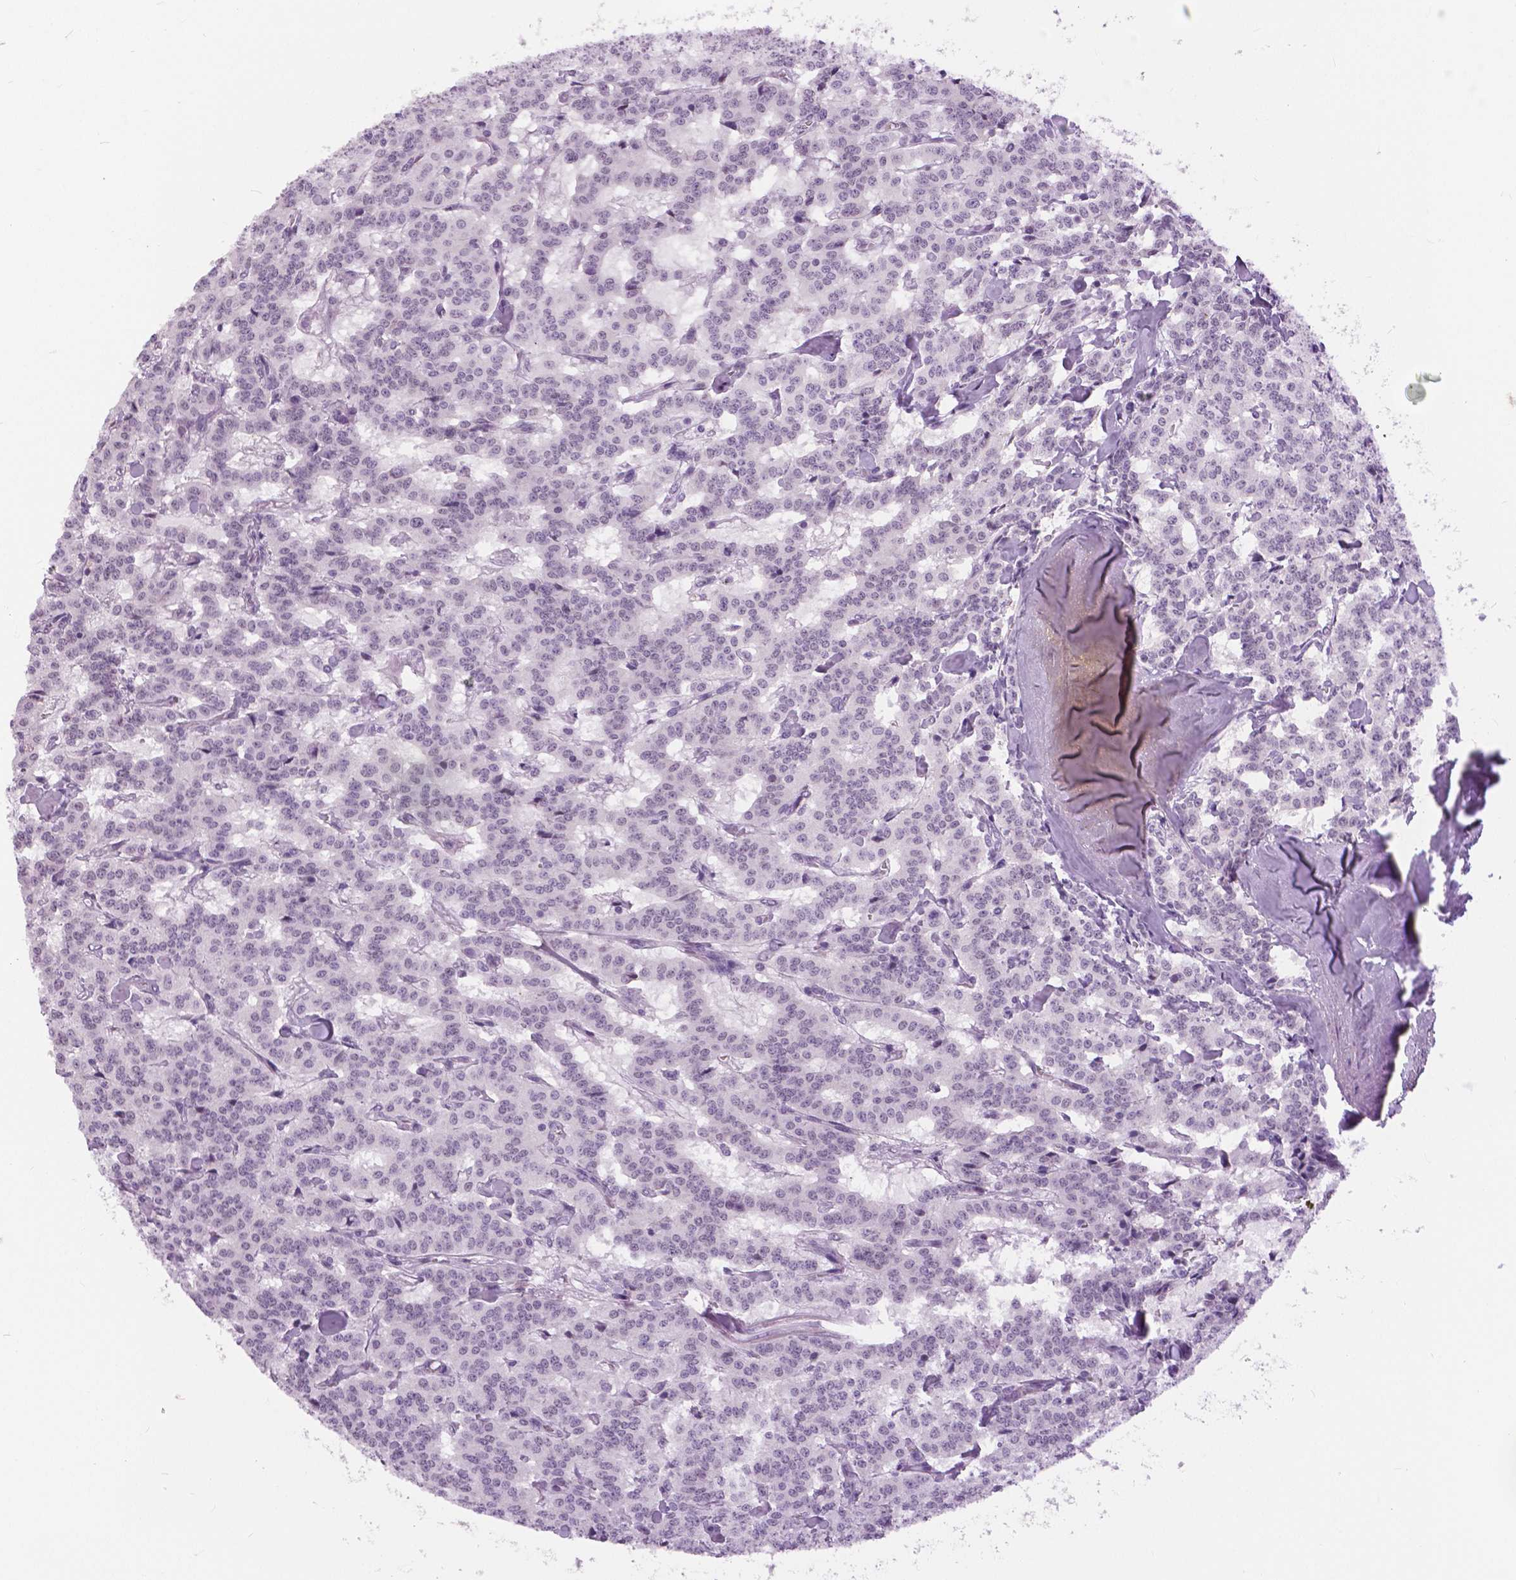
{"staining": {"intensity": "negative", "quantity": "none", "location": "none"}, "tissue": "carcinoid", "cell_type": "Tumor cells", "image_type": "cancer", "snomed": [{"axis": "morphology", "description": "Carcinoid, malignant, NOS"}, {"axis": "topography", "description": "Lung"}], "caption": "High magnification brightfield microscopy of carcinoid stained with DAB (brown) and counterstained with hematoxylin (blue): tumor cells show no significant staining. Nuclei are stained in blue.", "gene": "MYOM1", "patient": {"sex": "female", "age": 46}}